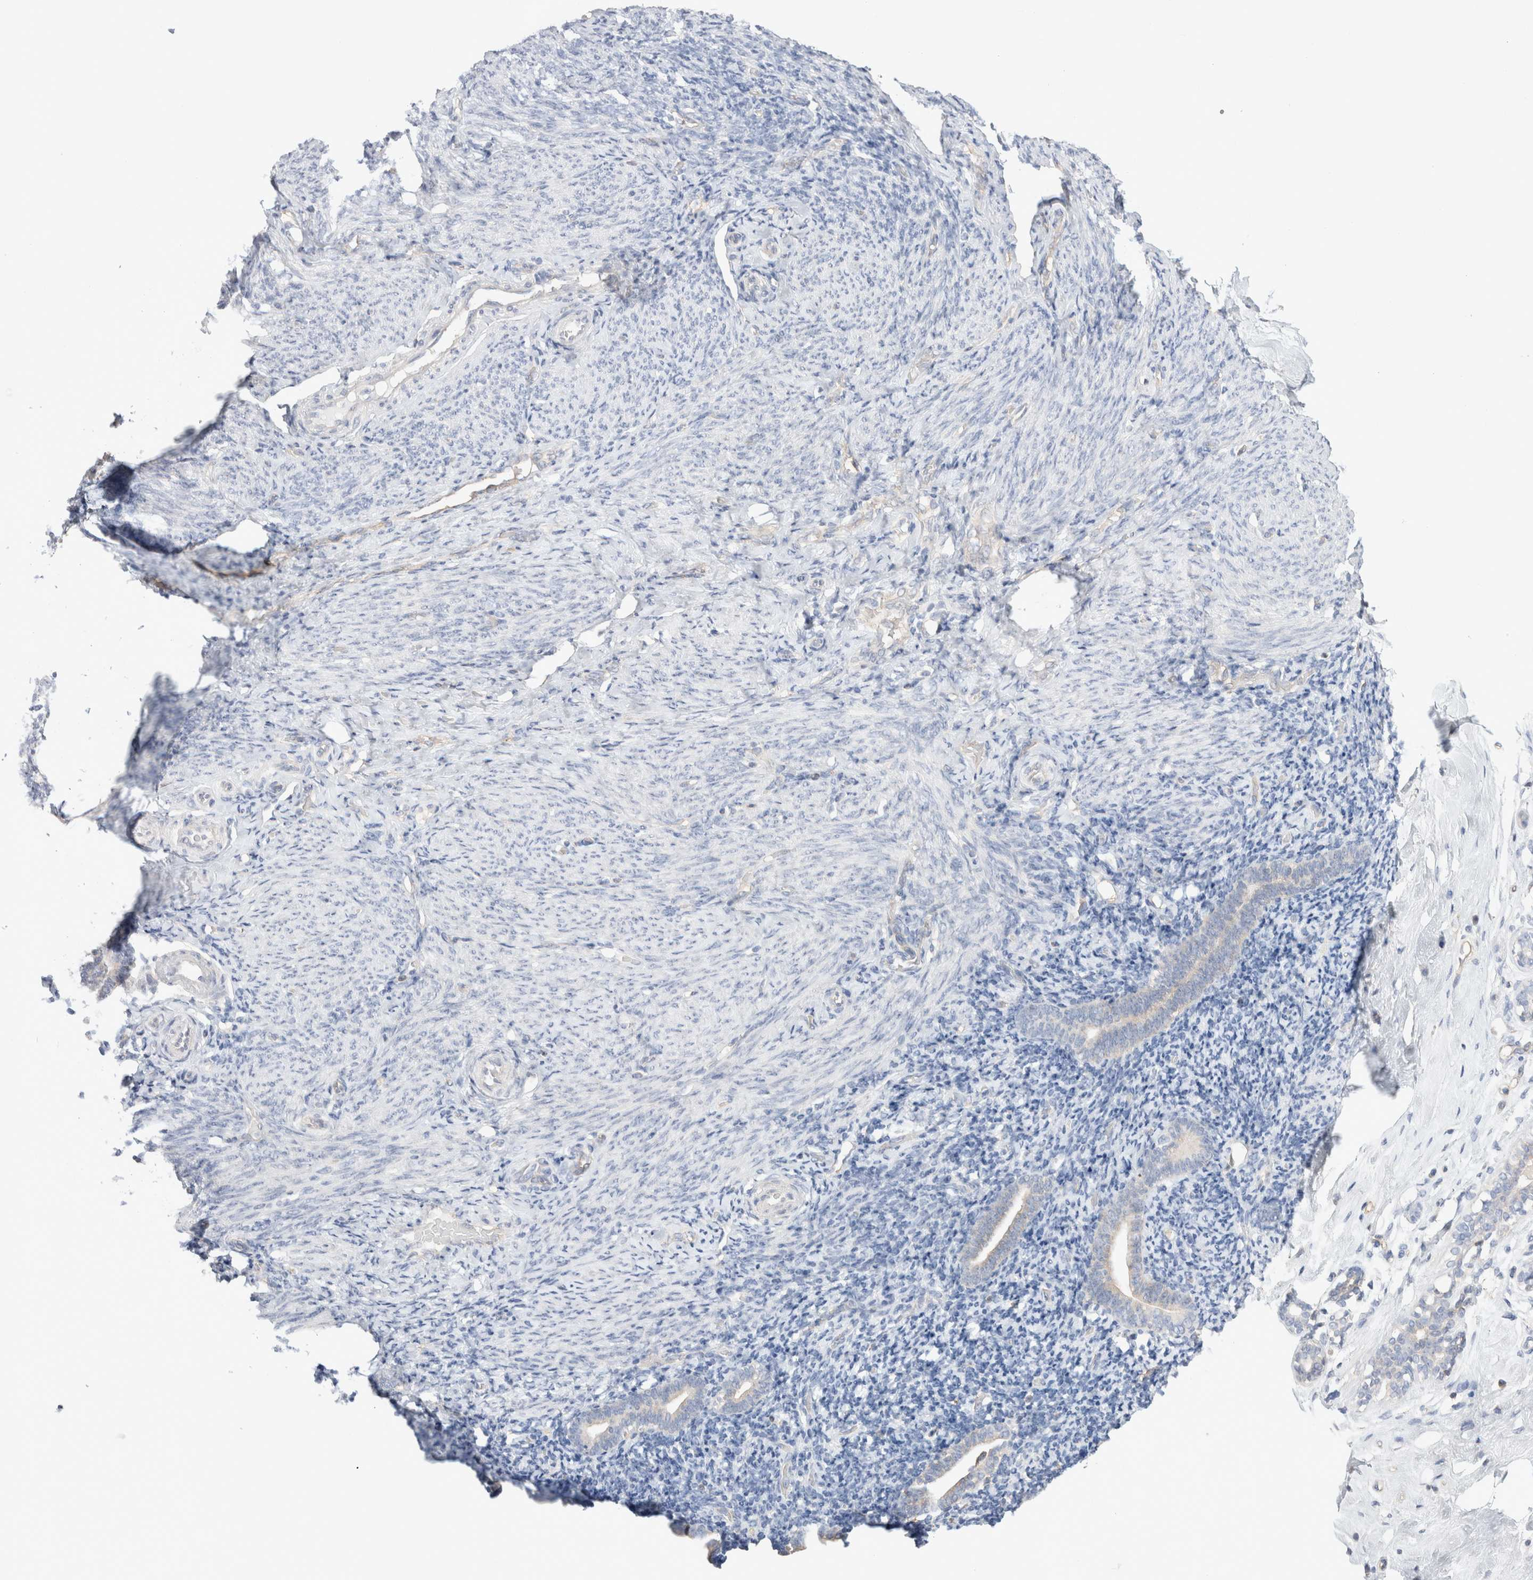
{"staining": {"intensity": "negative", "quantity": "none", "location": "none"}, "tissue": "endometrium", "cell_type": "Cells in endometrial stroma", "image_type": "normal", "snomed": [{"axis": "morphology", "description": "Normal tissue, NOS"}, {"axis": "topography", "description": "Endometrium"}], "caption": "An image of human endometrium is negative for staining in cells in endometrial stroma. Brightfield microscopy of IHC stained with DAB (3,3'-diaminobenzidine) (brown) and hematoxylin (blue), captured at high magnification.", "gene": "CAPN2", "patient": {"sex": "female", "age": 51}}